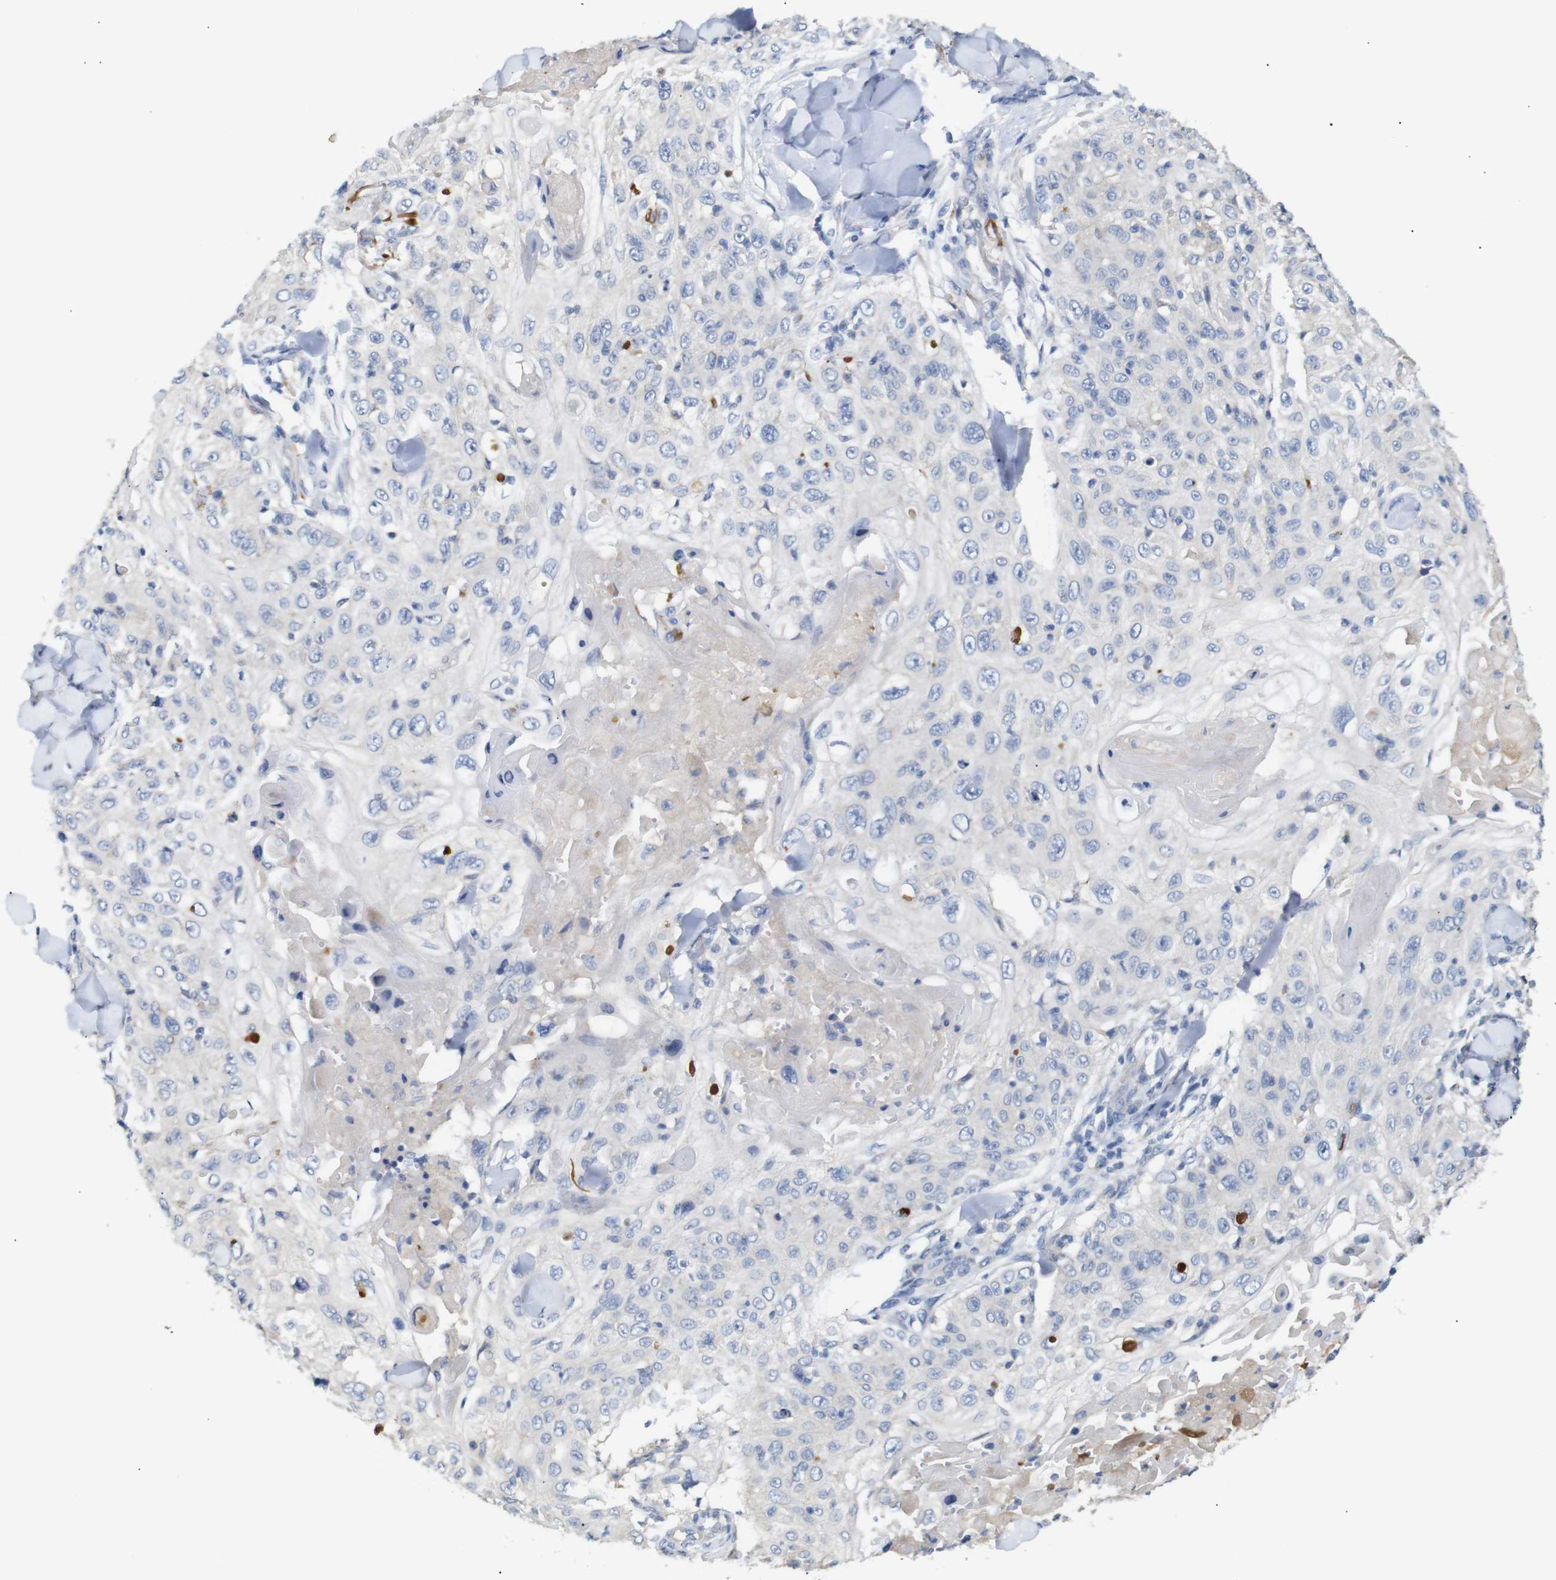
{"staining": {"intensity": "negative", "quantity": "none", "location": "none"}, "tissue": "skin cancer", "cell_type": "Tumor cells", "image_type": "cancer", "snomed": [{"axis": "morphology", "description": "Squamous cell carcinoma, NOS"}, {"axis": "topography", "description": "Skin"}], "caption": "A micrograph of skin squamous cell carcinoma stained for a protein exhibits no brown staining in tumor cells.", "gene": "ALOX15", "patient": {"sex": "male", "age": 86}}